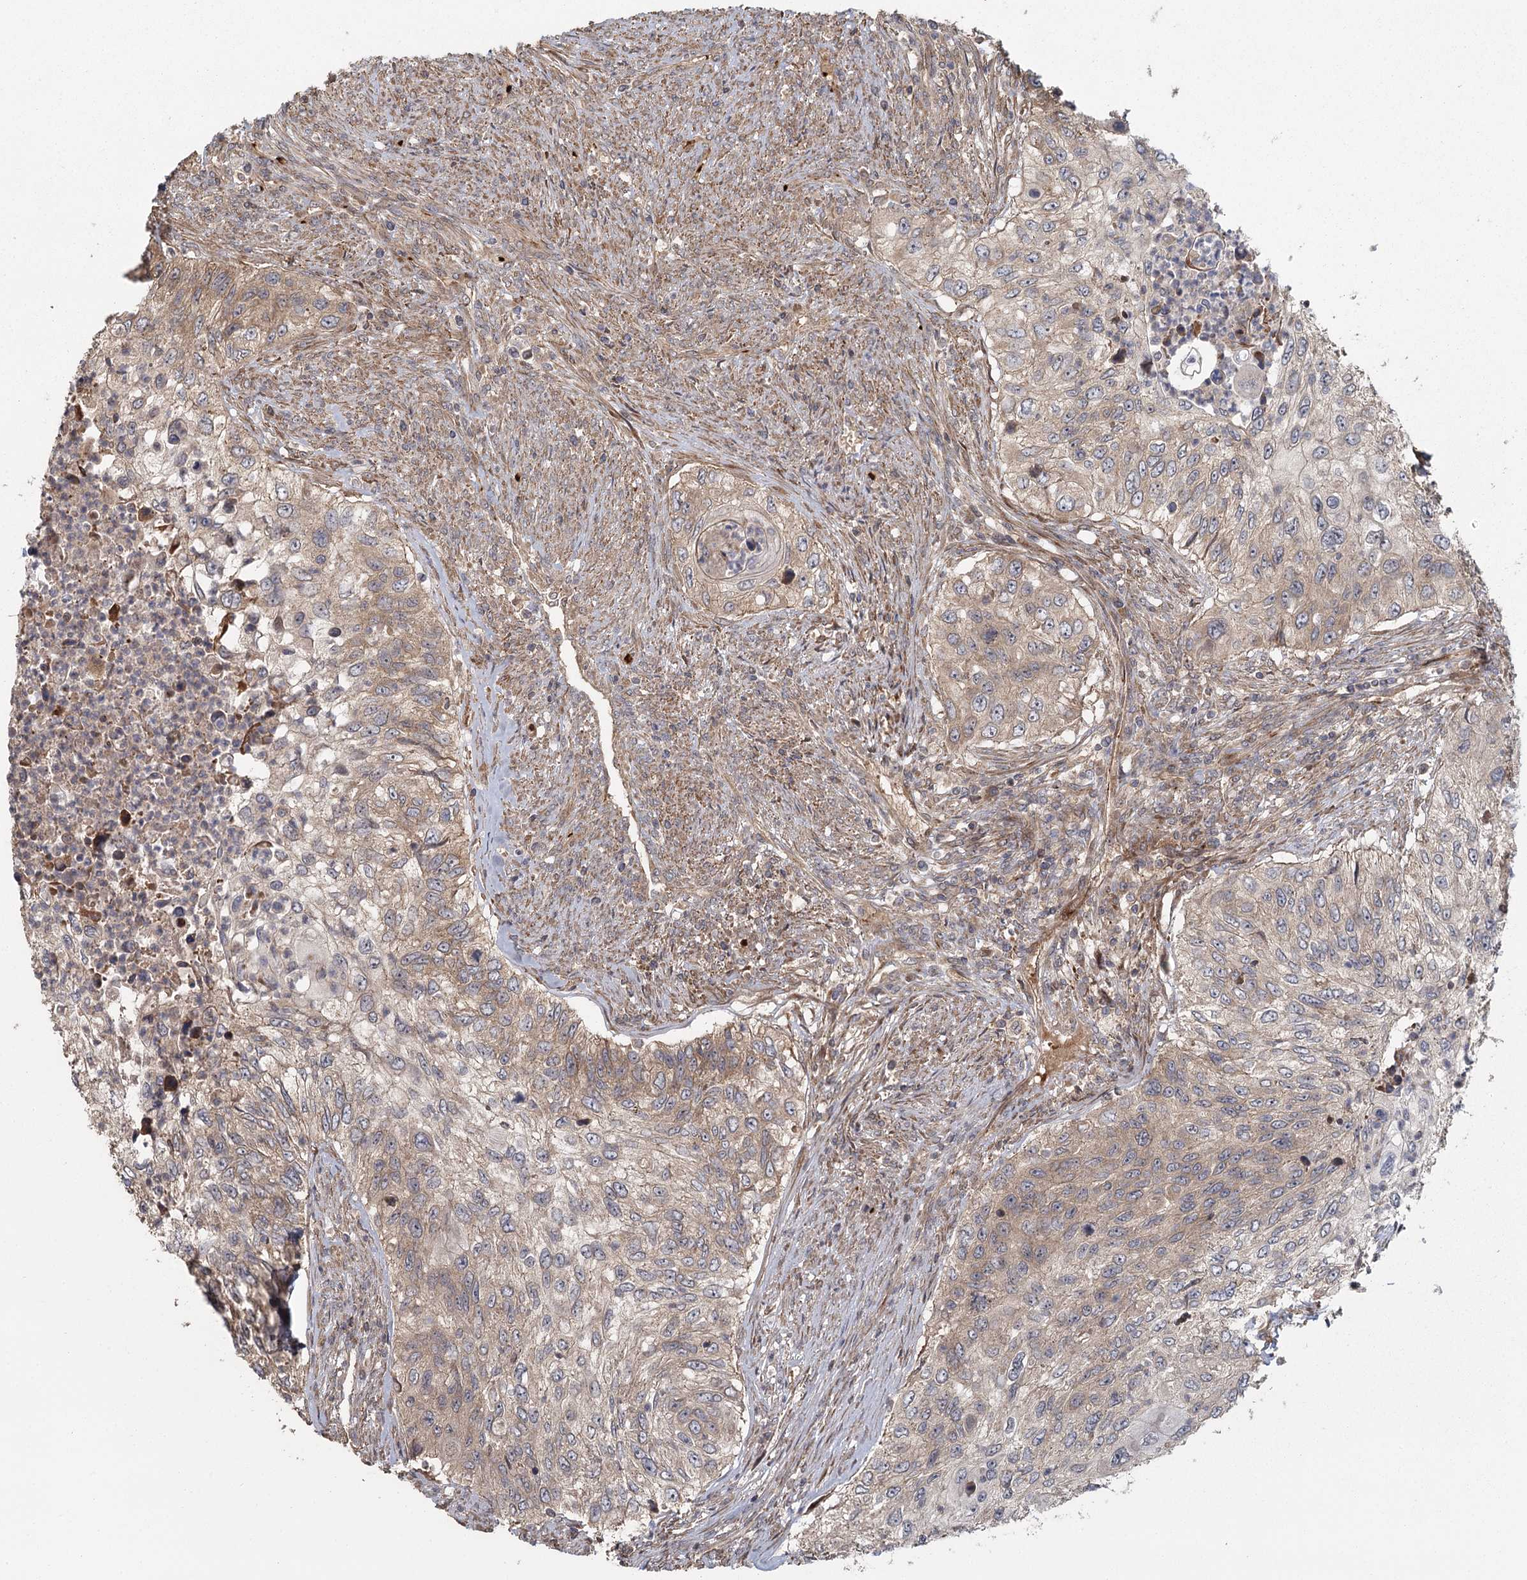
{"staining": {"intensity": "weak", "quantity": "25%-75%", "location": "cytoplasmic/membranous"}, "tissue": "urothelial cancer", "cell_type": "Tumor cells", "image_type": "cancer", "snomed": [{"axis": "morphology", "description": "Urothelial carcinoma, High grade"}, {"axis": "topography", "description": "Urinary bladder"}], "caption": "The micrograph demonstrates staining of high-grade urothelial carcinoma, revealing weak cytoplasmic/membranous protein expression (brown color) within tumor cells.", "gene": "RAPGEF6", "patient": {"sex": "female", "age": 60}}